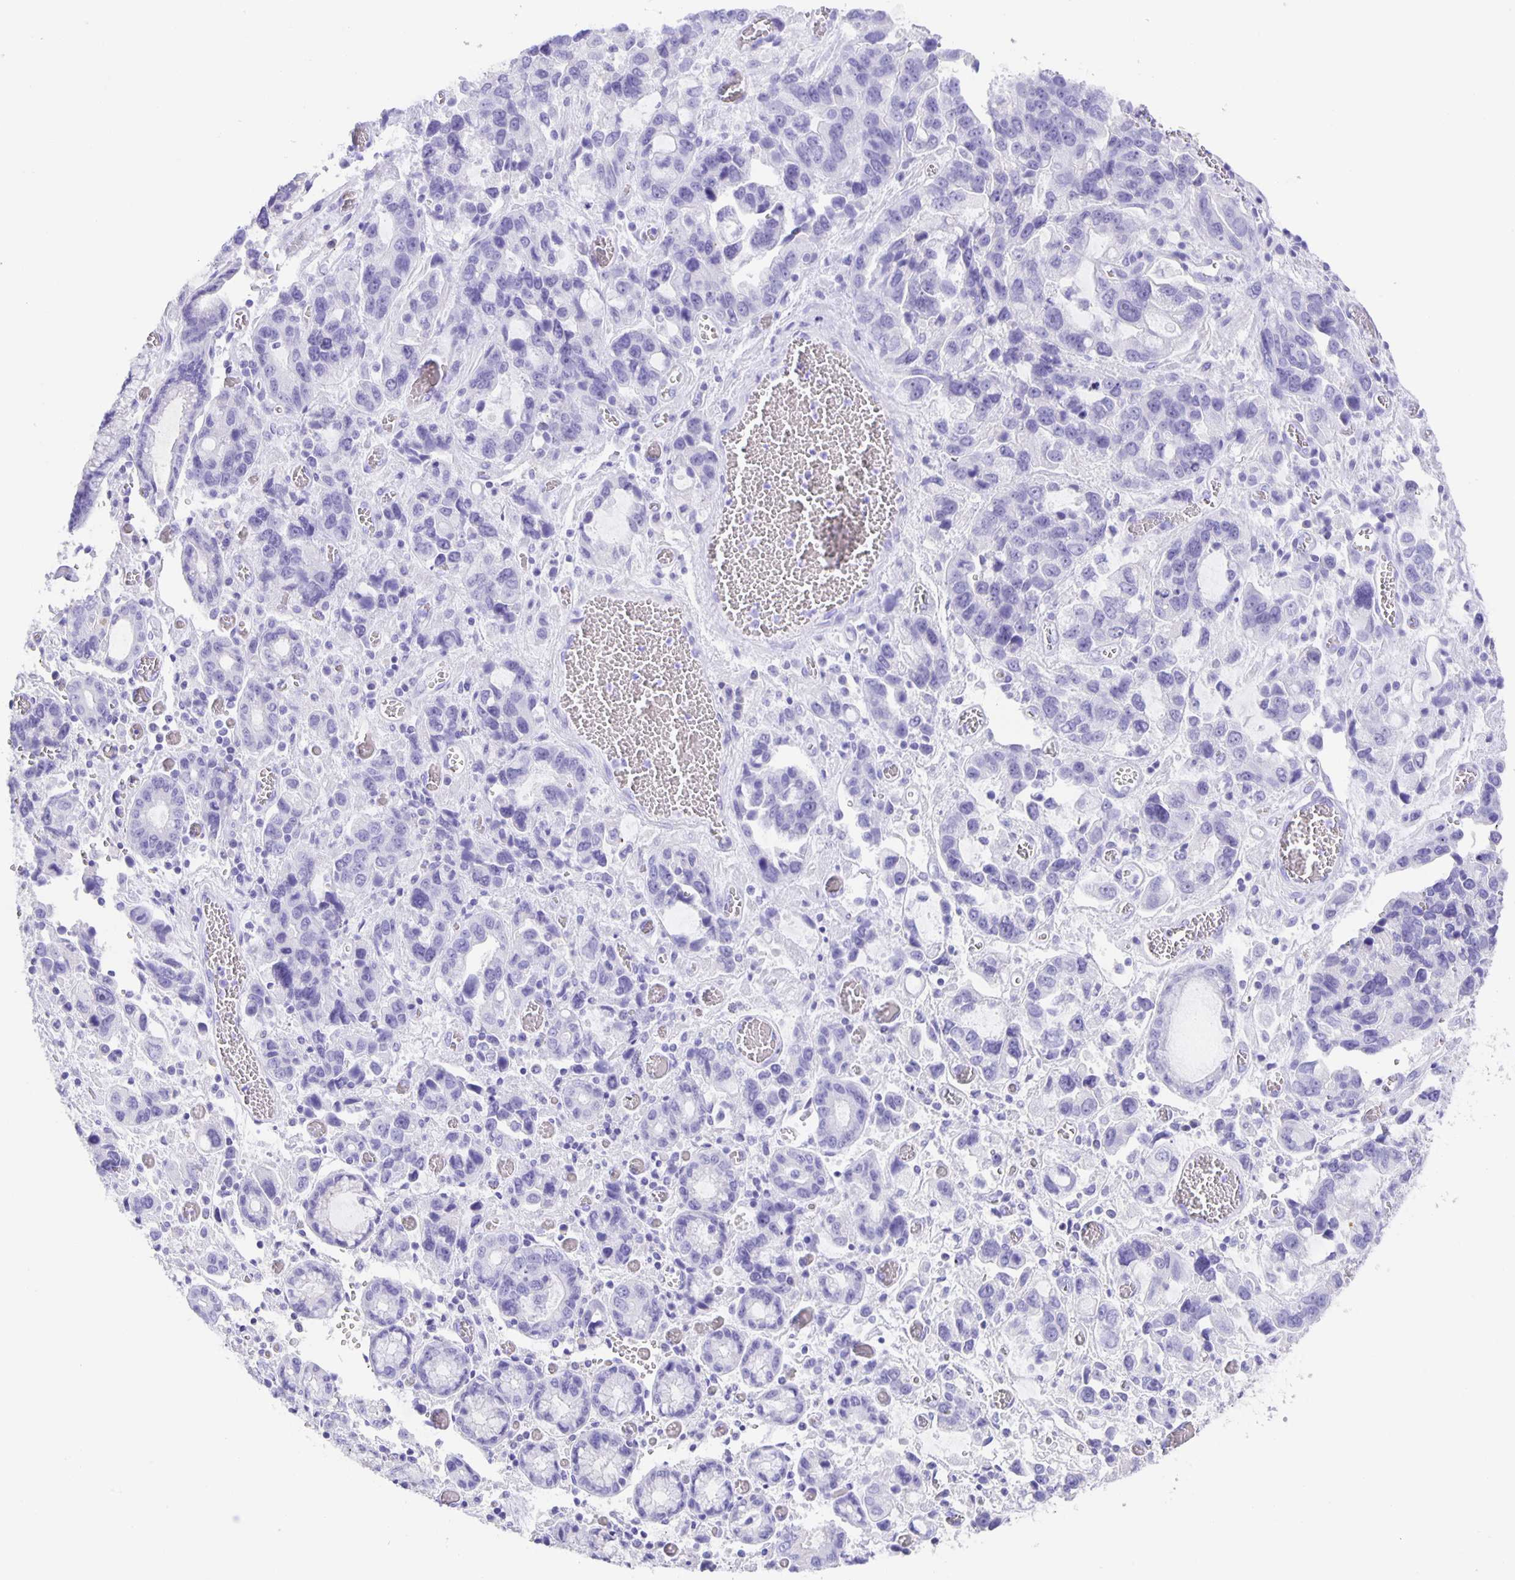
{"staining": {"intensity": "negative", "quantity": "none", "location": "none"}, "tissue": "stomach cancer", "cell_type": "Tumor cells", "image_type": "cancer", "snomed": [{"axis": "morphology", "description": "Adenocarcinoma, NOS"}, {"axis": "topography", "description": "Stomach, upper"}], "caption": "There is no significant expression in tumor cells of stomach cancer.", "gene": "GUCA2A", "patient": {"sex": "female", "age": 81}}